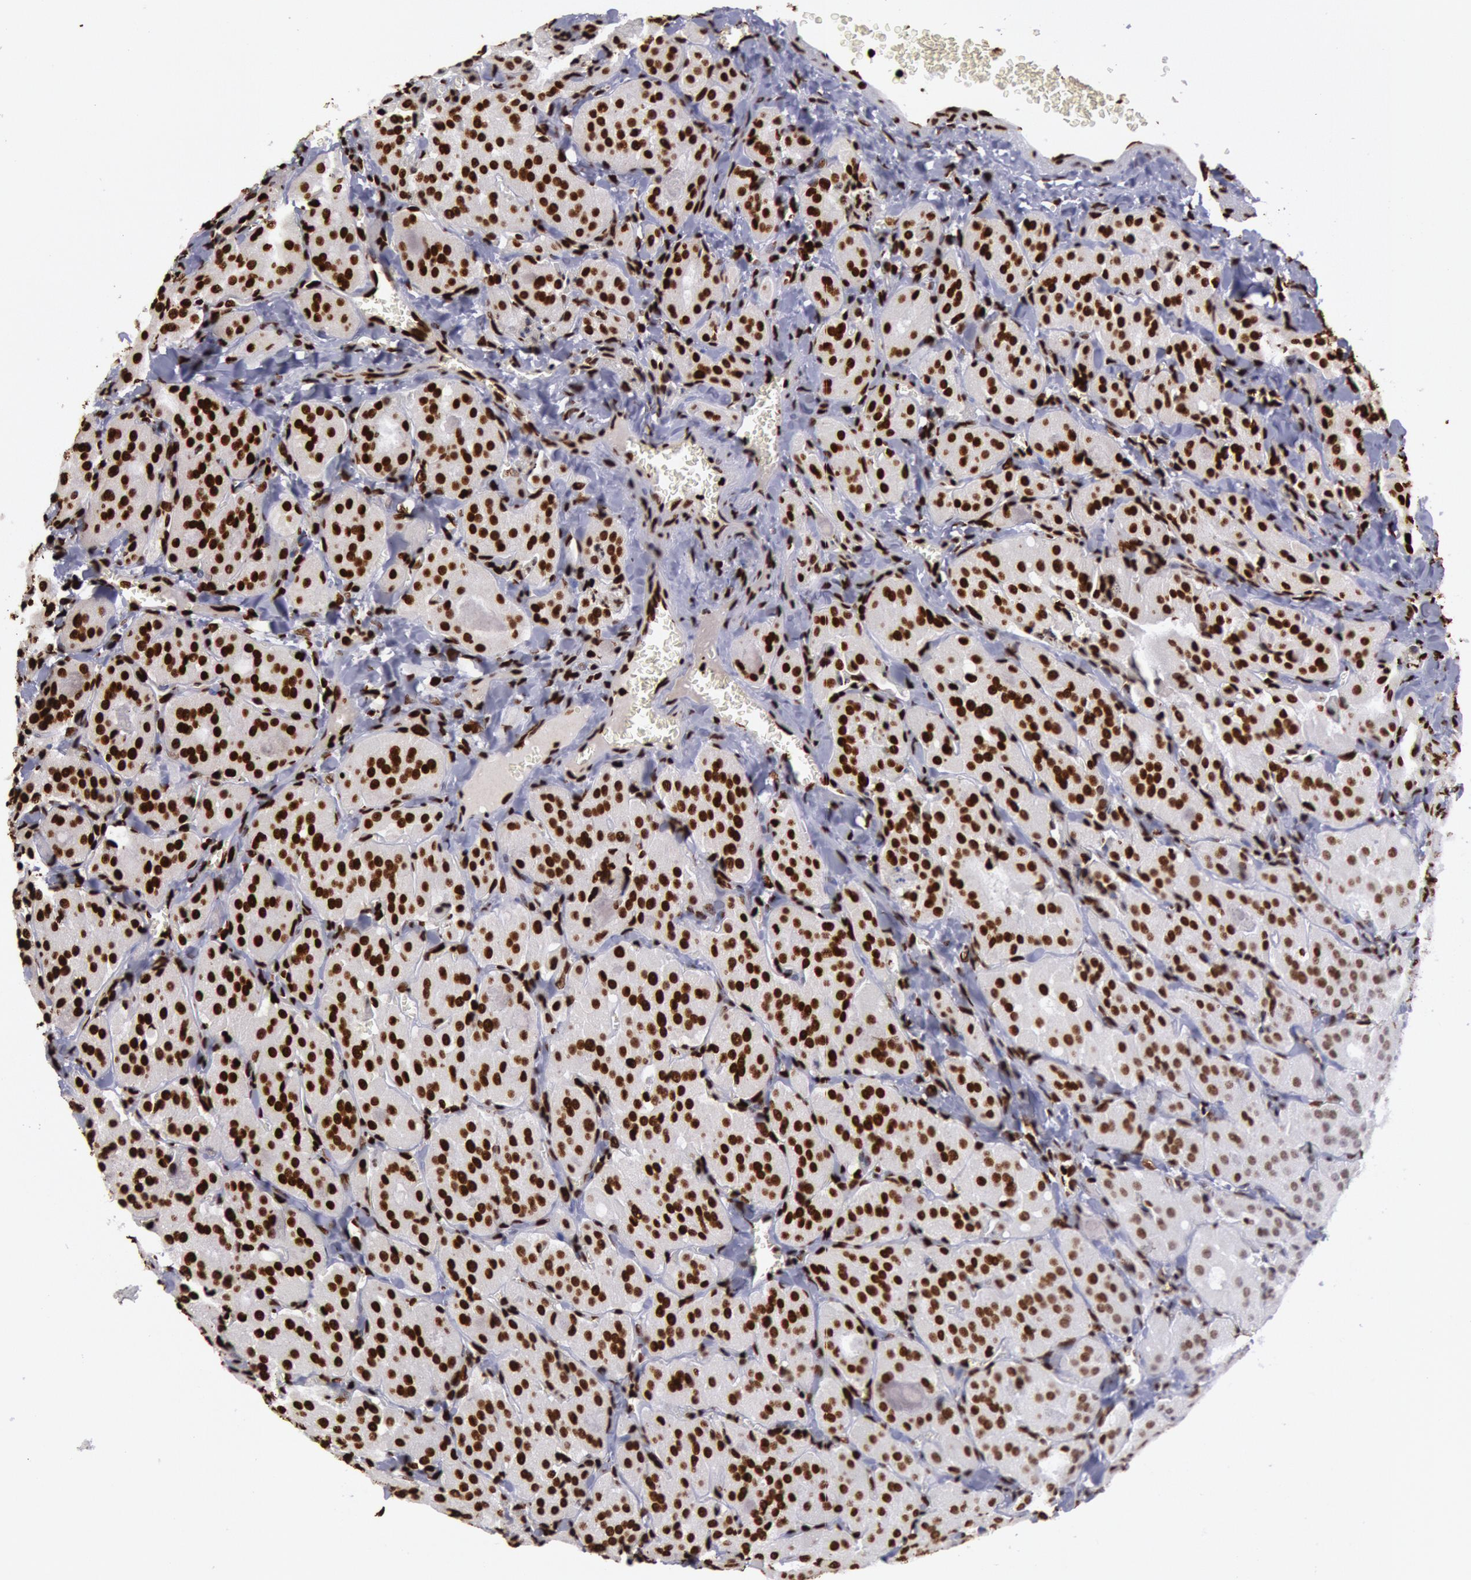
{"staining": {"intensity": "moderate", "quantity": ">75%", "location": "nuclear"}, "tissue": "thyroid cancer", "cell_type": "Tumor cells", "image_type": "cancer", "snomed": [{"axis": "morphology", "description": "Carcinoma, NOS"}, {"axis": "topography", "description": "Thyroid gland"}], "caption": "A photomicrograph showing moderate nuclear staining in about >75% of tumor cells in carcinoma (thyroid), as visualized by brown immunohistochemical staining.", "gene": "H3-4", "patient": {"sex": "male", "age": 76}}